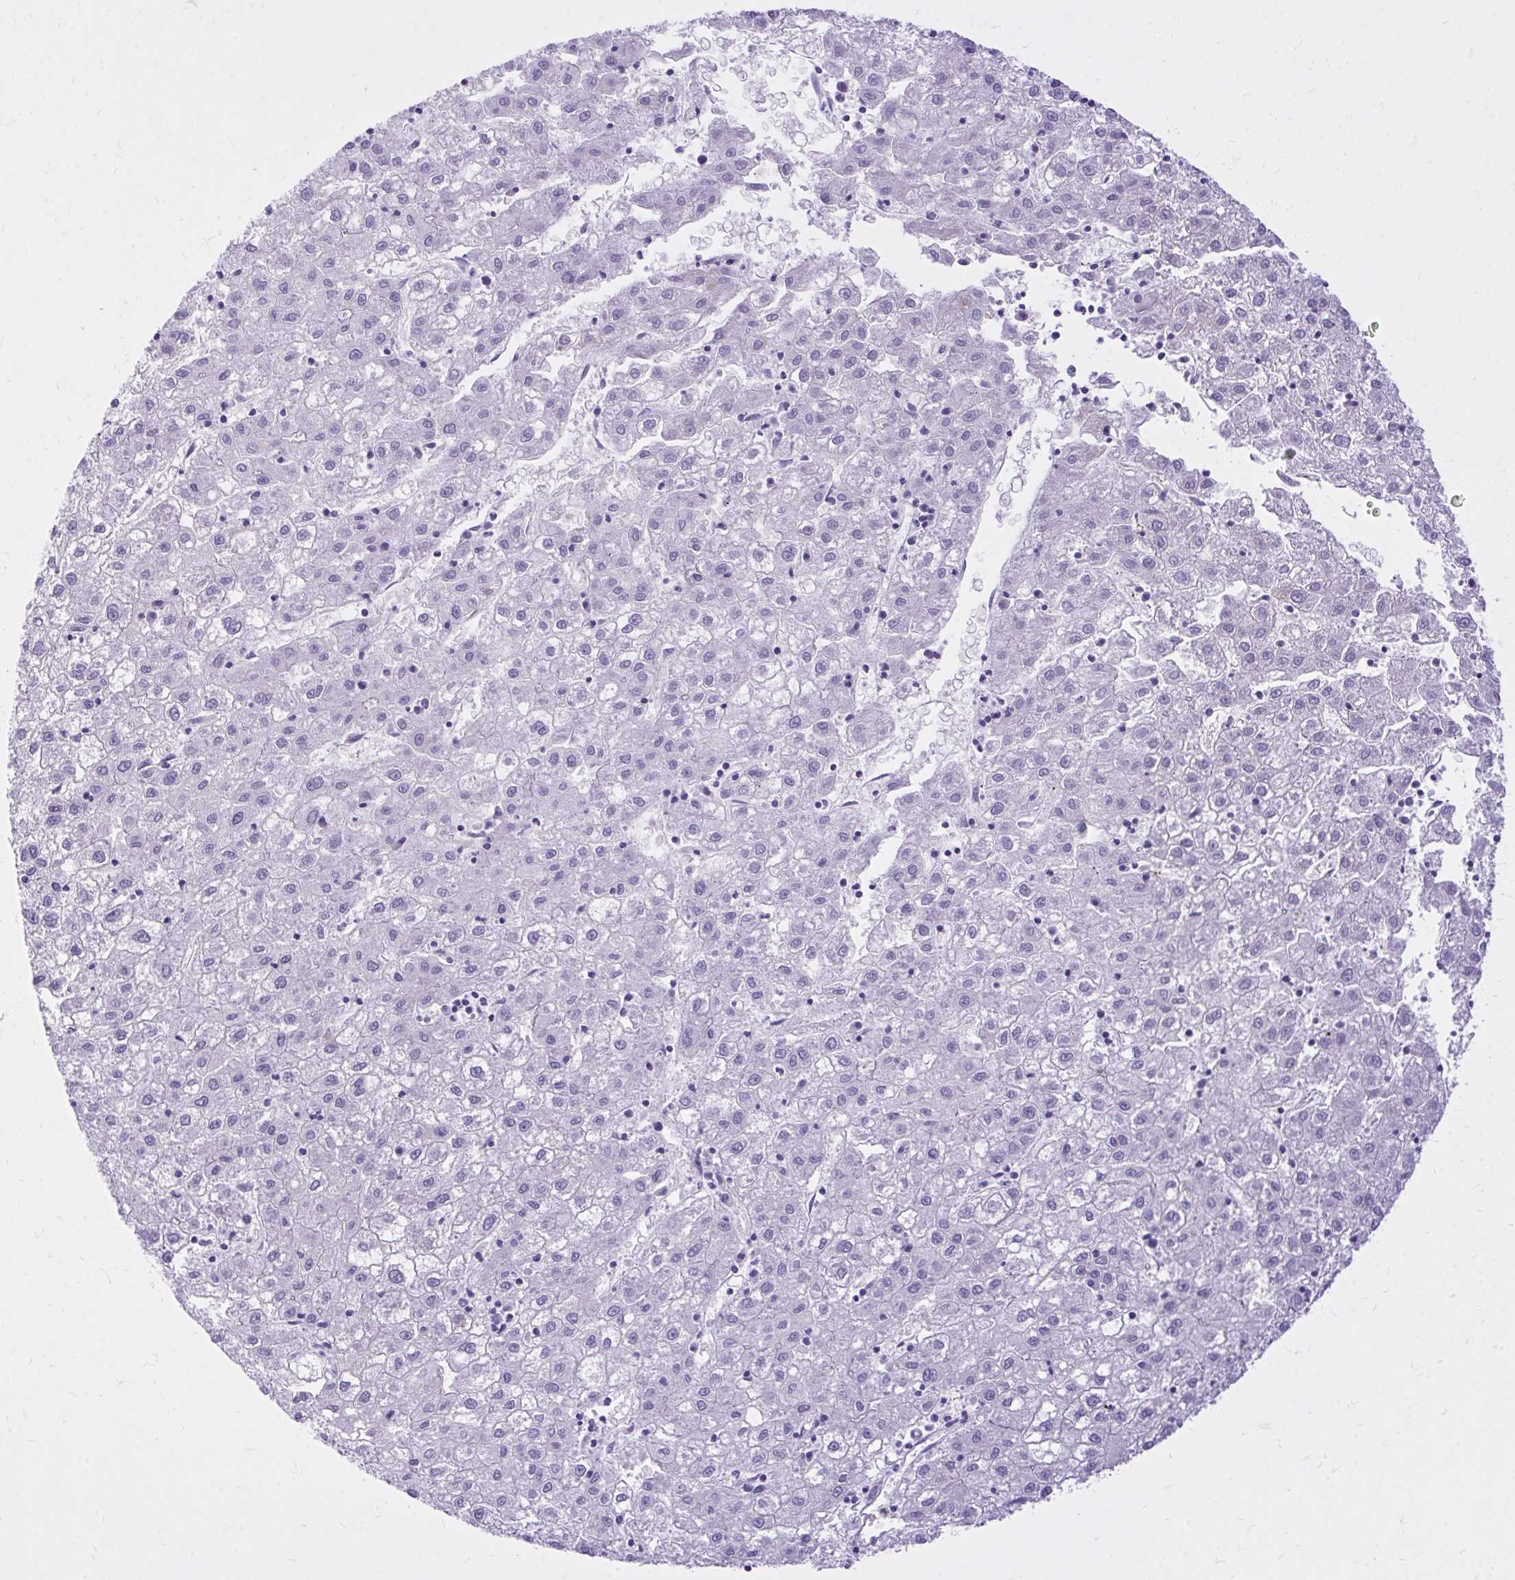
{"staining": {"intensity": "negative", "quantity": "none", "location": "none"}, "tissue": "liver cancer", "cell_type": "Tumor cells", "image_type": "cancer", "snomed": [{"axis": "morphology", "description": "Carcinoma, Hepatocellular, NOS"}, {"axis": "topography", "description": "Liver"}], "caption": "The immunohistochemistry (IHC) photomicrograph has no significant positivity in tumor cells of liver cancer tissue.", "gene": "ADAMTSL1", "patient": {"sex": "male", "age": 72}}